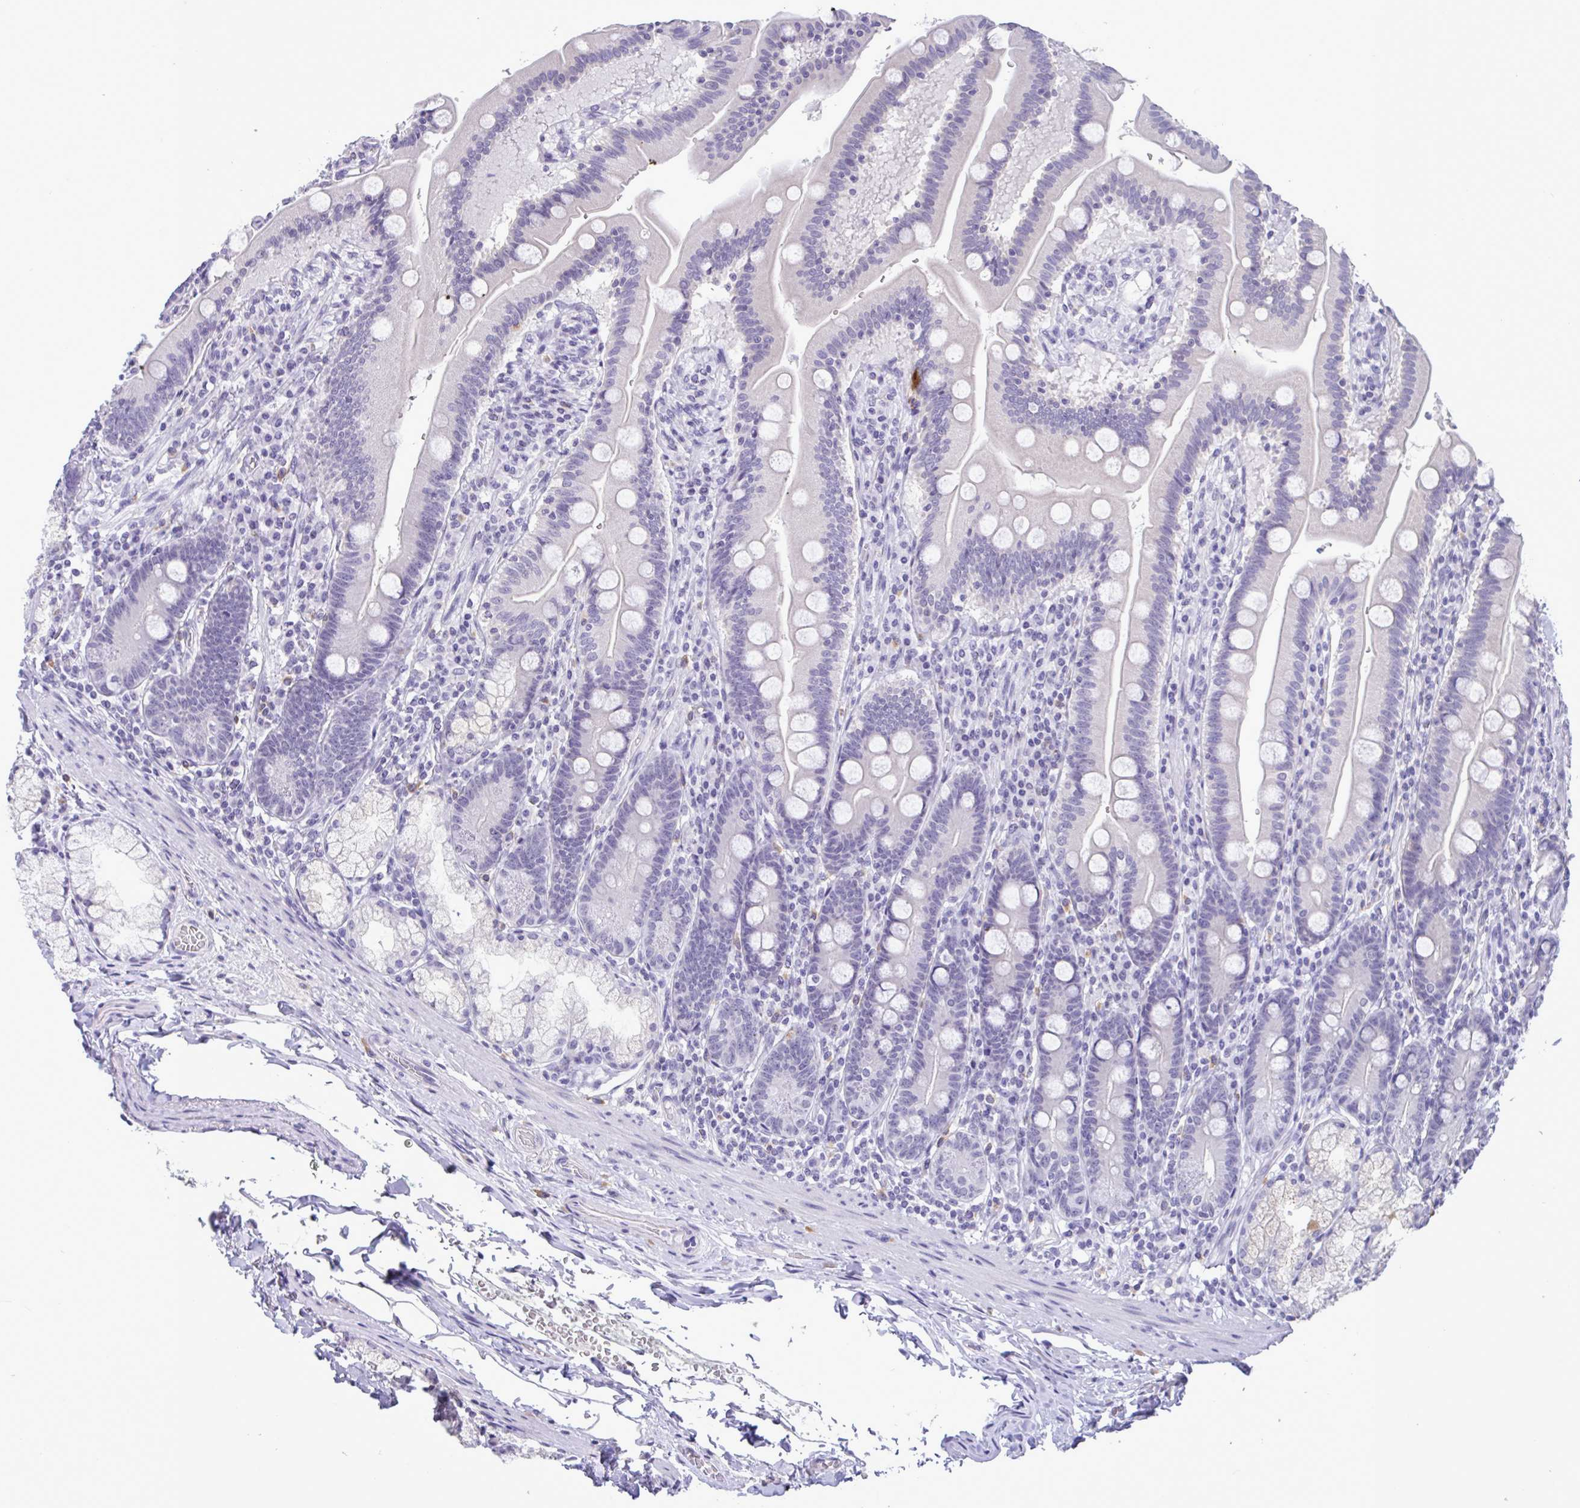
{"staining": {"intensity": "negative", "quantity": "none", "location": "none"}, "tissue": "duodenum", "cell_type": "Glandular cells", "image_type": "normal", "snomed": [{"axis": "morphology", "description": "Normal tissue, NOS"}, {"axis": "topography", "description": "Duodenum"}], "caption": "Human duodenum stained for a protein using immunohistochemistry (IHC) shows no expression in glandular cells.", "gene": "YBX2", "patient": {"sex": "female", "age": 67}}